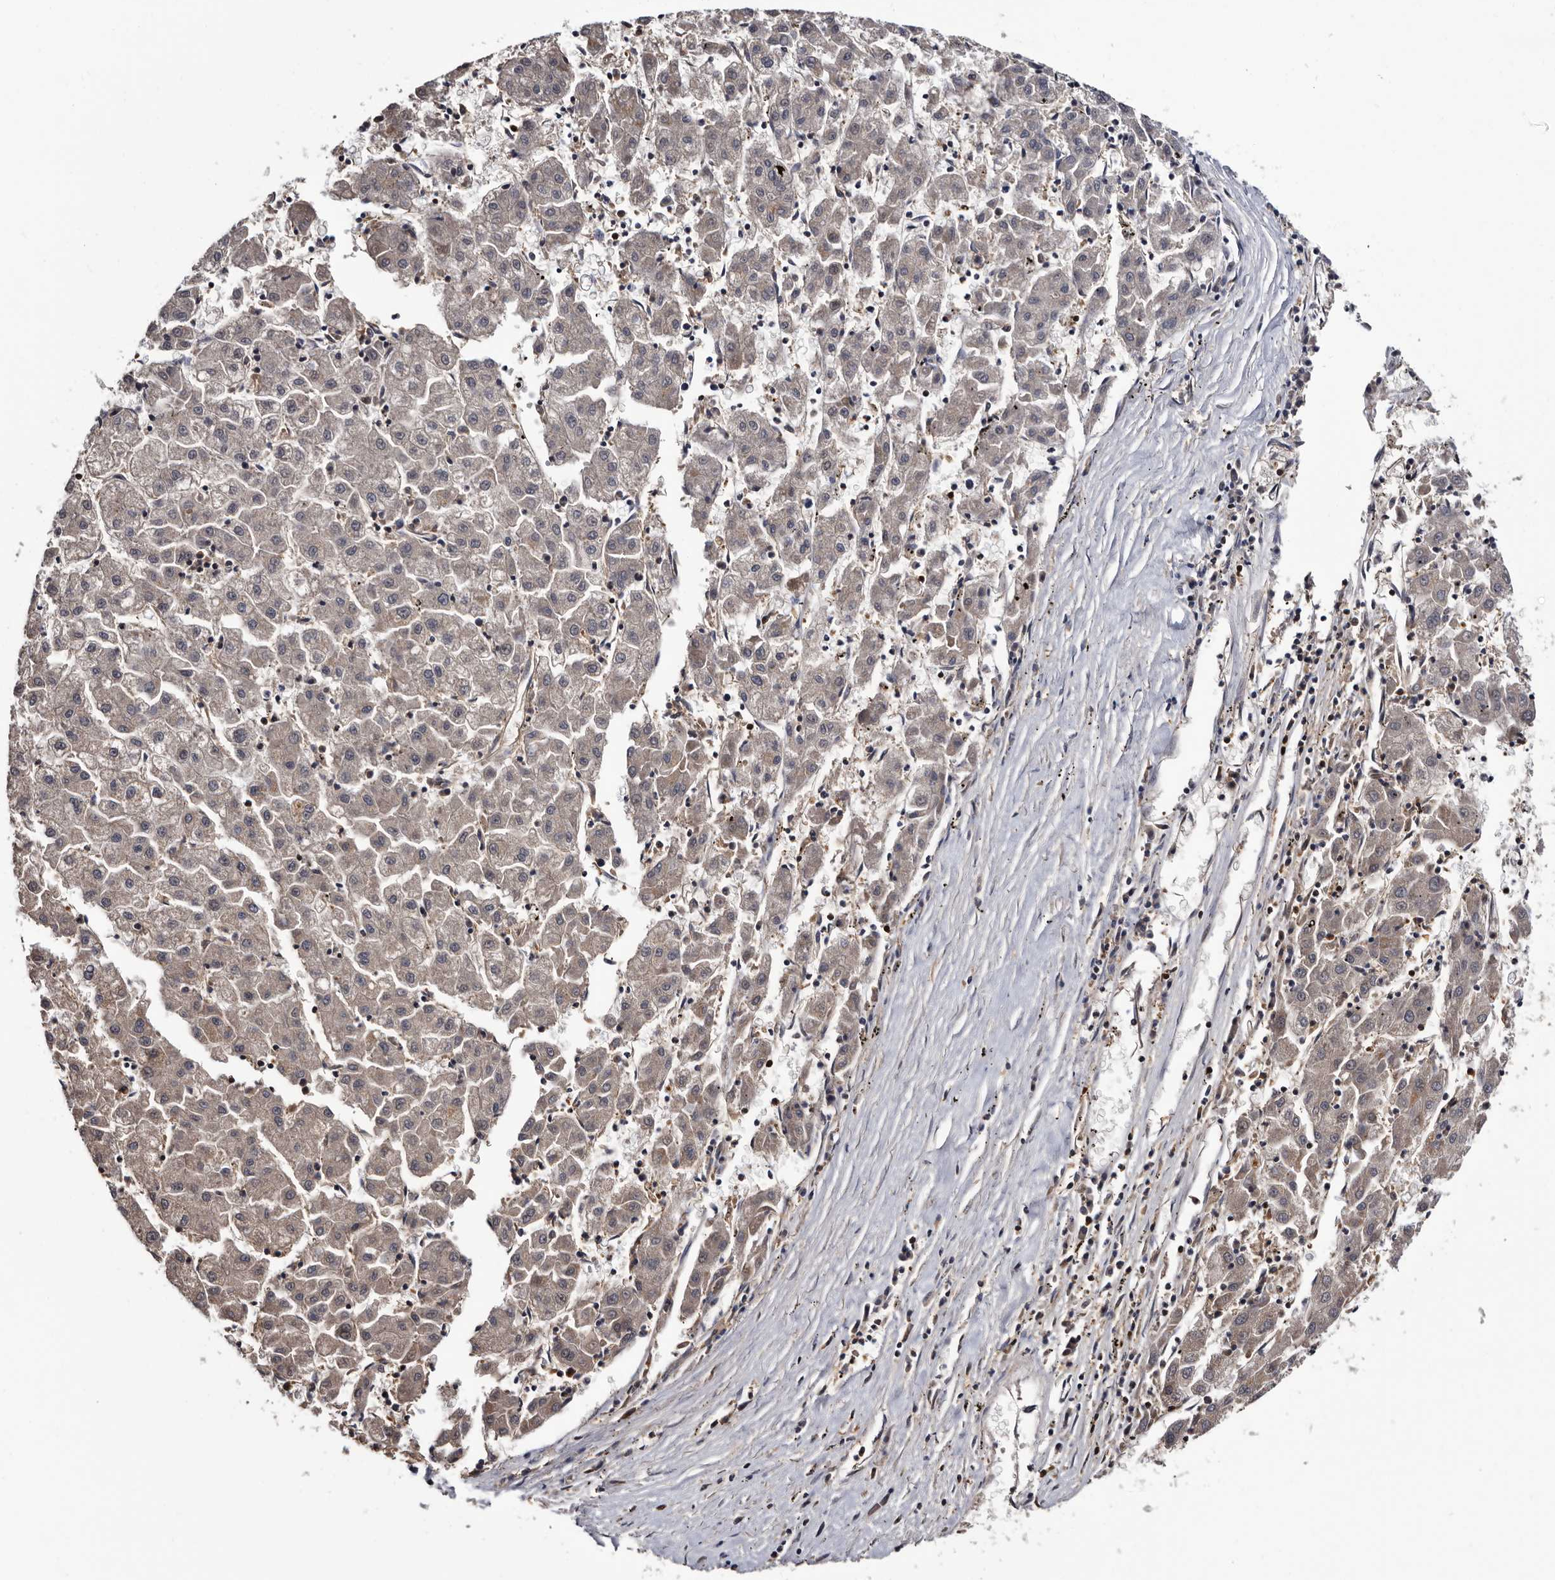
{"staining": {"intensity": "weak", "quantity": "<25%", "location": "cytoplasmic/membranous"}, "tissue": "liver cancer", "cell_type": "Tumor cells", "image_type": "cancer", "snomed": [{"axis": "morphology", "description": "Carcinoma, Hepatocellular, NOS"}, {"axis": "topography", "description": "Liver"}], "caption": "Tumor cells are negative for protein expression in human hepatocellular carcinoma (liver).", "gene": "TTI2", "patient": {"sex": "male", "age": 72}}